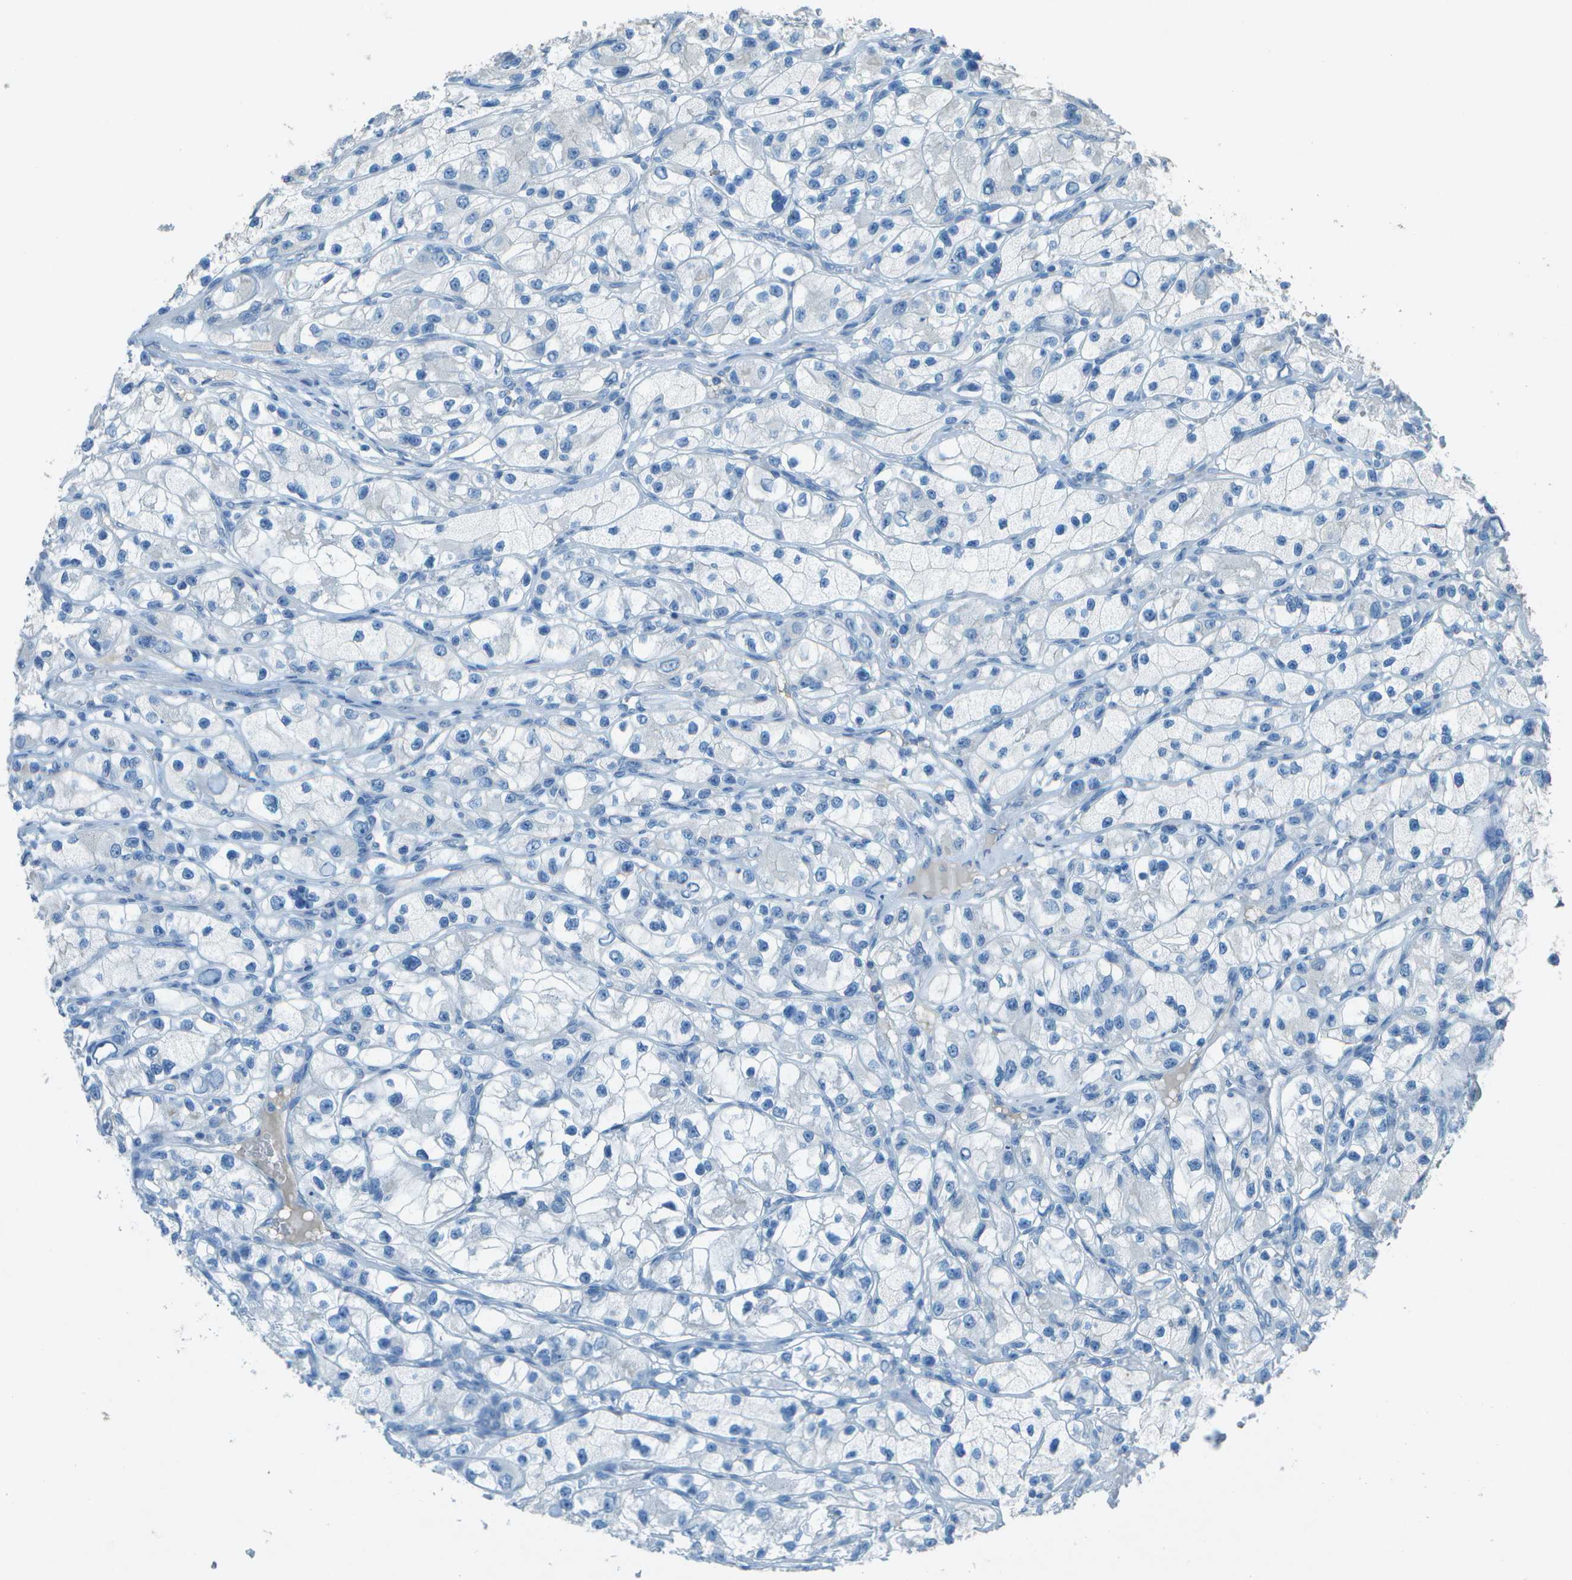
{"staining": {"intensity": "negative", "quantity": "none", "location": "none"}, "tissue": "renal cancer", "cell_type": "Tumor cells", "image_type": "cancer", "snomed": [{"axis": "morphology", "description": "Adenocarcinoma, NOS"}, {"axis": "topography", "description": "Kidney"}], "caption": "Tumor cells are negative for protein expression in human renal cancer. Brightfield microscopy of immunohistochemistry stained with DAB (brown) and hematoxylin (blue), captured at high magnification.", "gene": "LGI2", "patient": {"sex": "female", "age": 57}}